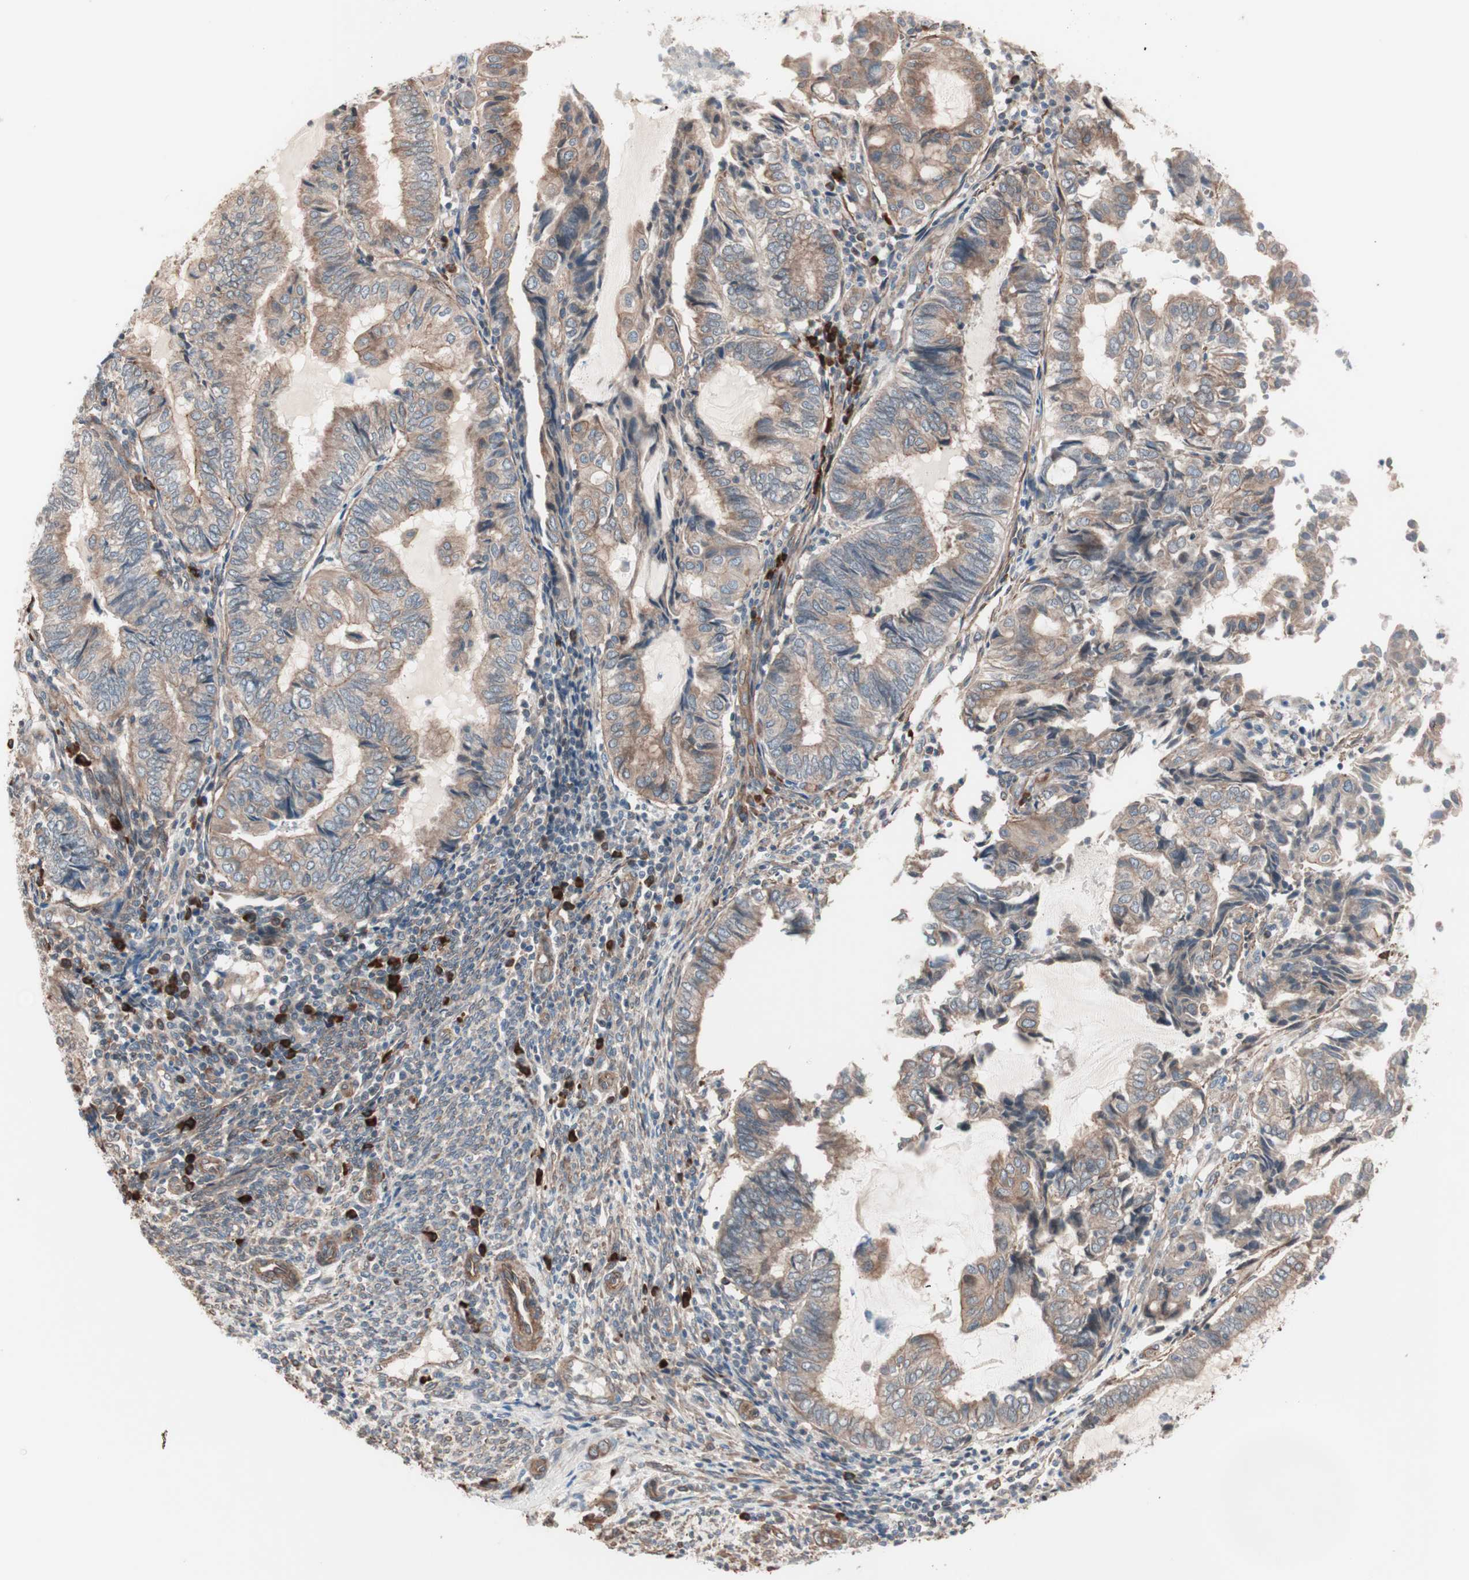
{"staining": {"intensity": "moderate", "quantity": ">75%", "location": "cytoplasmic/membranous"}, "tissue": "endometrial cancer", "cell_type": "Tumor cells", "image_type": "cancer", "snomed": [{"axis": "morphology", "description": "Adenocarcinoma, NOS"}, {"axis": "topography", "description": "Uterus"}, {"axis": "topography", "description": "Endometrium"}], "caption": "High-power microscopy captured an IHC image of endometrial cancer, revealing moderate cytoplasmic/membranous expression in approximately >75% of tumor cells.", "gene": "ALG5", "patient": {"sex": "female", "age": 70}}